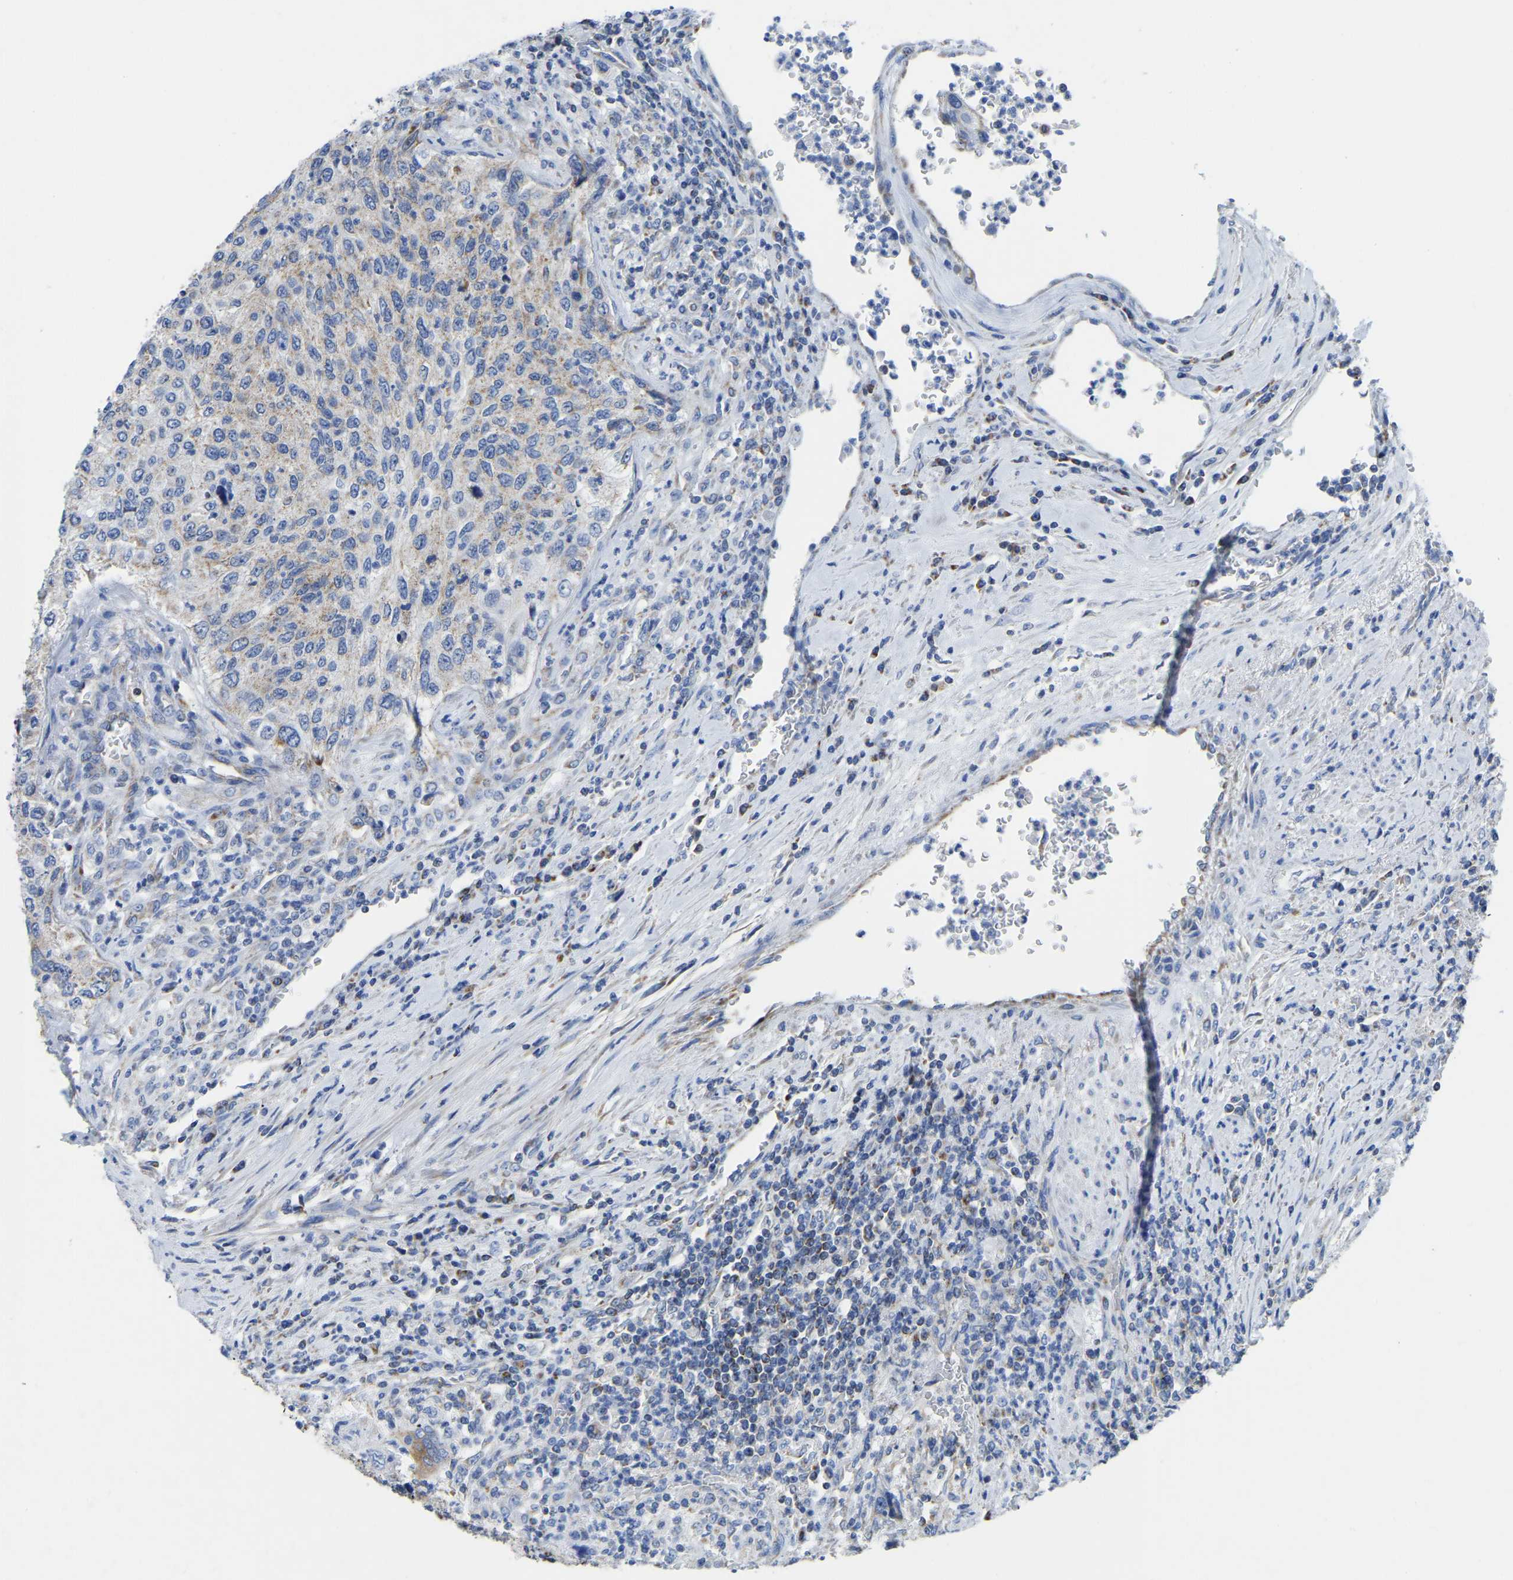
{"staining": {"intensity": "negative", "quantity": "none", "location": "none"}, "tissue": "urothelial cancer", "cell_type": "Tumor cells", "image_type": "cancer", "snomed": [{"axis": "morphology", "description": "Urothelial carcinoma, High grade"}, {"axis": "topography", "description": "Urinary bladder"}], "caption": "Urothelial carcinoma (high-grade) was stained to show a protein in brown. There is no significant expression in tumor cells.", "gene": "ETFA", "patient": {"sex": "female", "age": 60}}